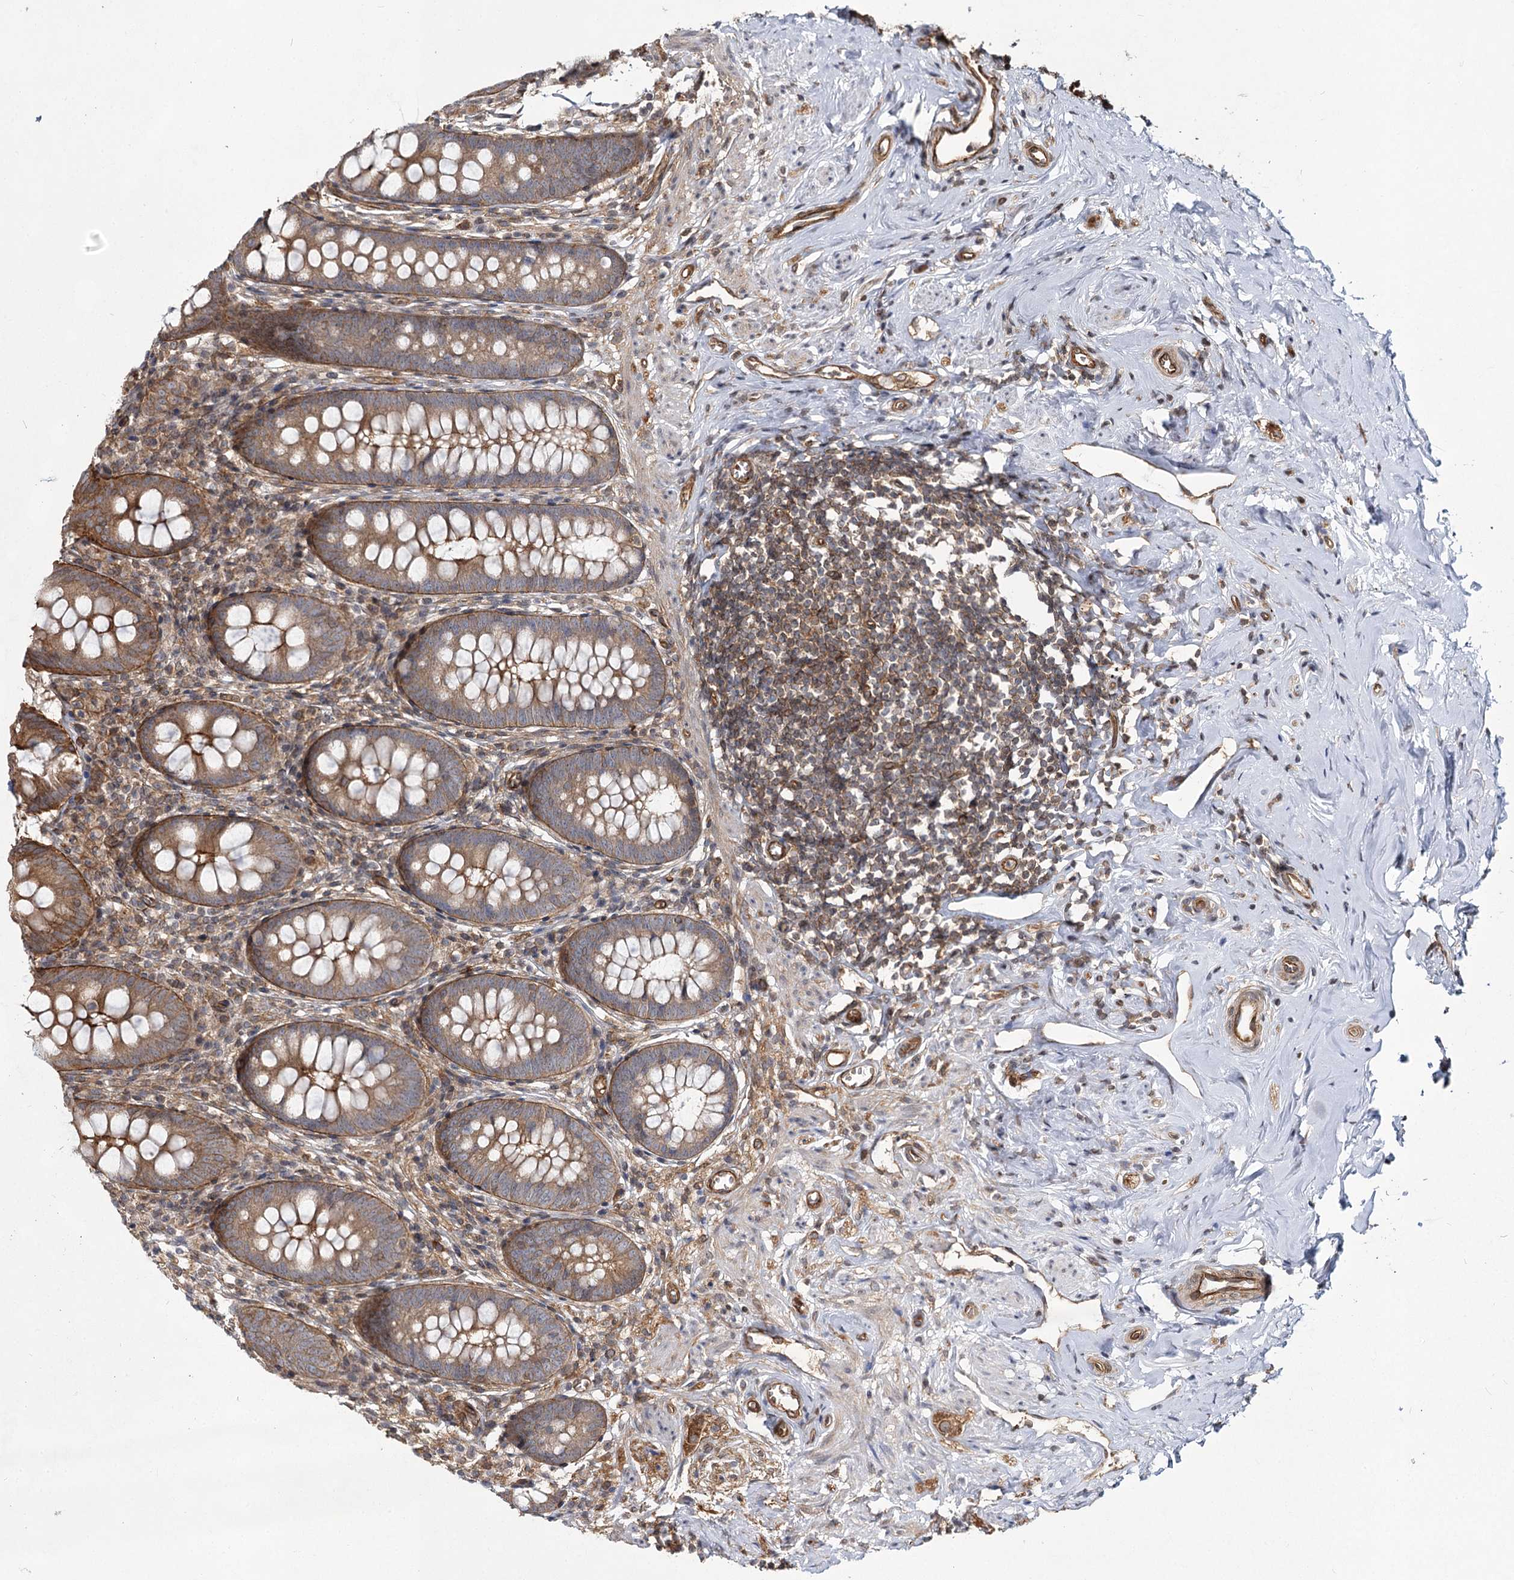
{"staining": {"intensity": "strong", "quantity": "25%-75%", "location": "cytoplasmic/membranous"}, "tissue": "appendix", "cell_type": "Glandular cells", "image_type": "normal", "snomed": [{"axis": "morphology", "description": "Normal tissue, NOS"}, {"axis": "topography", "description": "Appendix"}], "caption": "A high amount of strong cytoplasmic/membranous positivity is appreciated in about 25%-75% of glandular cells in benign appendix.", "gene": "IQSEC1", "patient": {"sex": "female", "age": 51}}